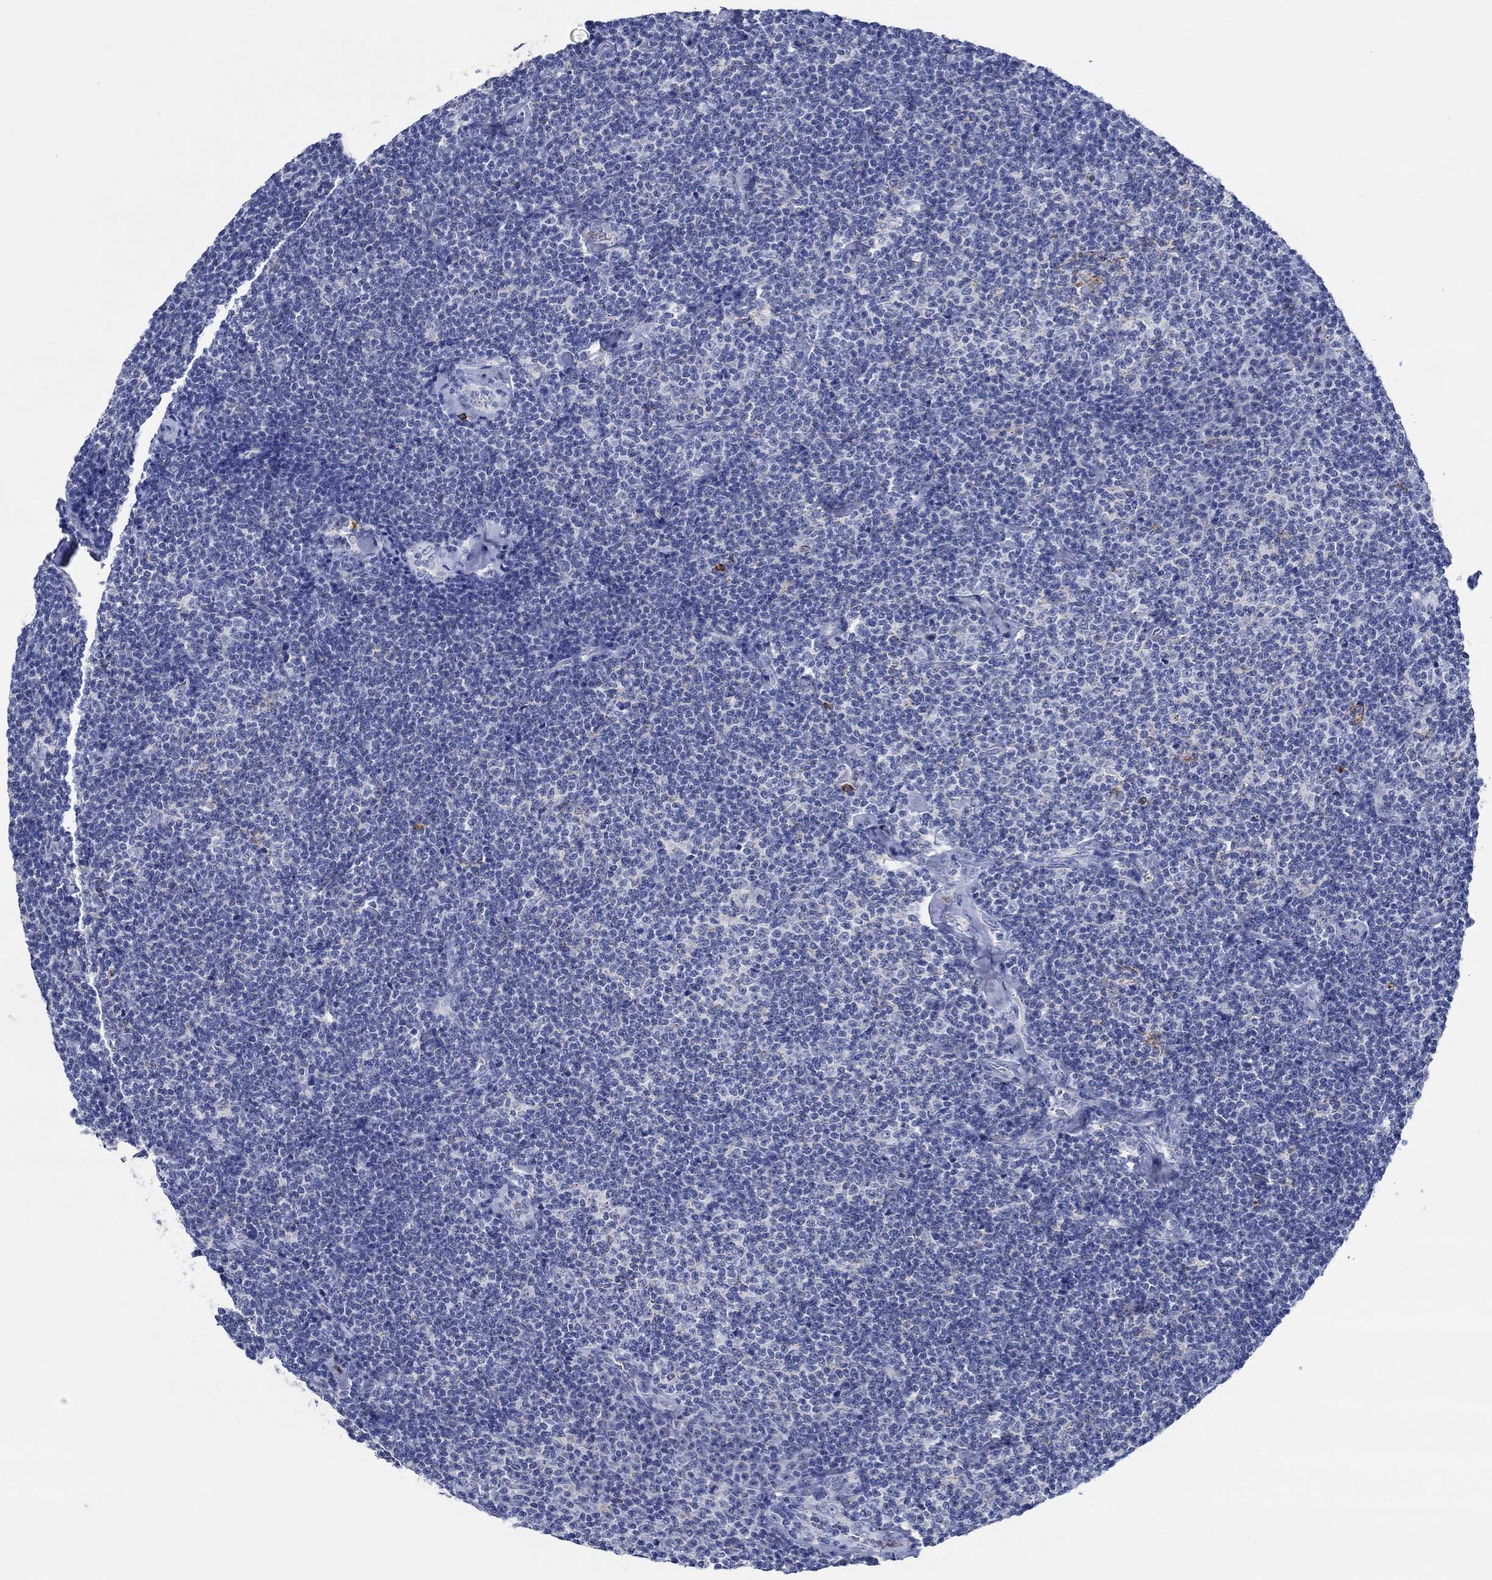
{"staining": {"intensity": "negative", "quantity": "none", "location": "none"}, "tissue": "lymphoma", "cell_type": "Tumor cells", "image_type": "cancer", "snomed": [{"axis": "morphology", "description": "Malignant lymphoma, non-Hodgkin's type, Low grade"}, {"axis": "topography", "description": "Lymph node"}], "caption": "High power microscopy photomicrograph of an immunohistochemistry image of lymphoma, revealing no significant staining in tumor cells.", "gene": "CPM", "patient": {"sex": "male", "age": 81}}